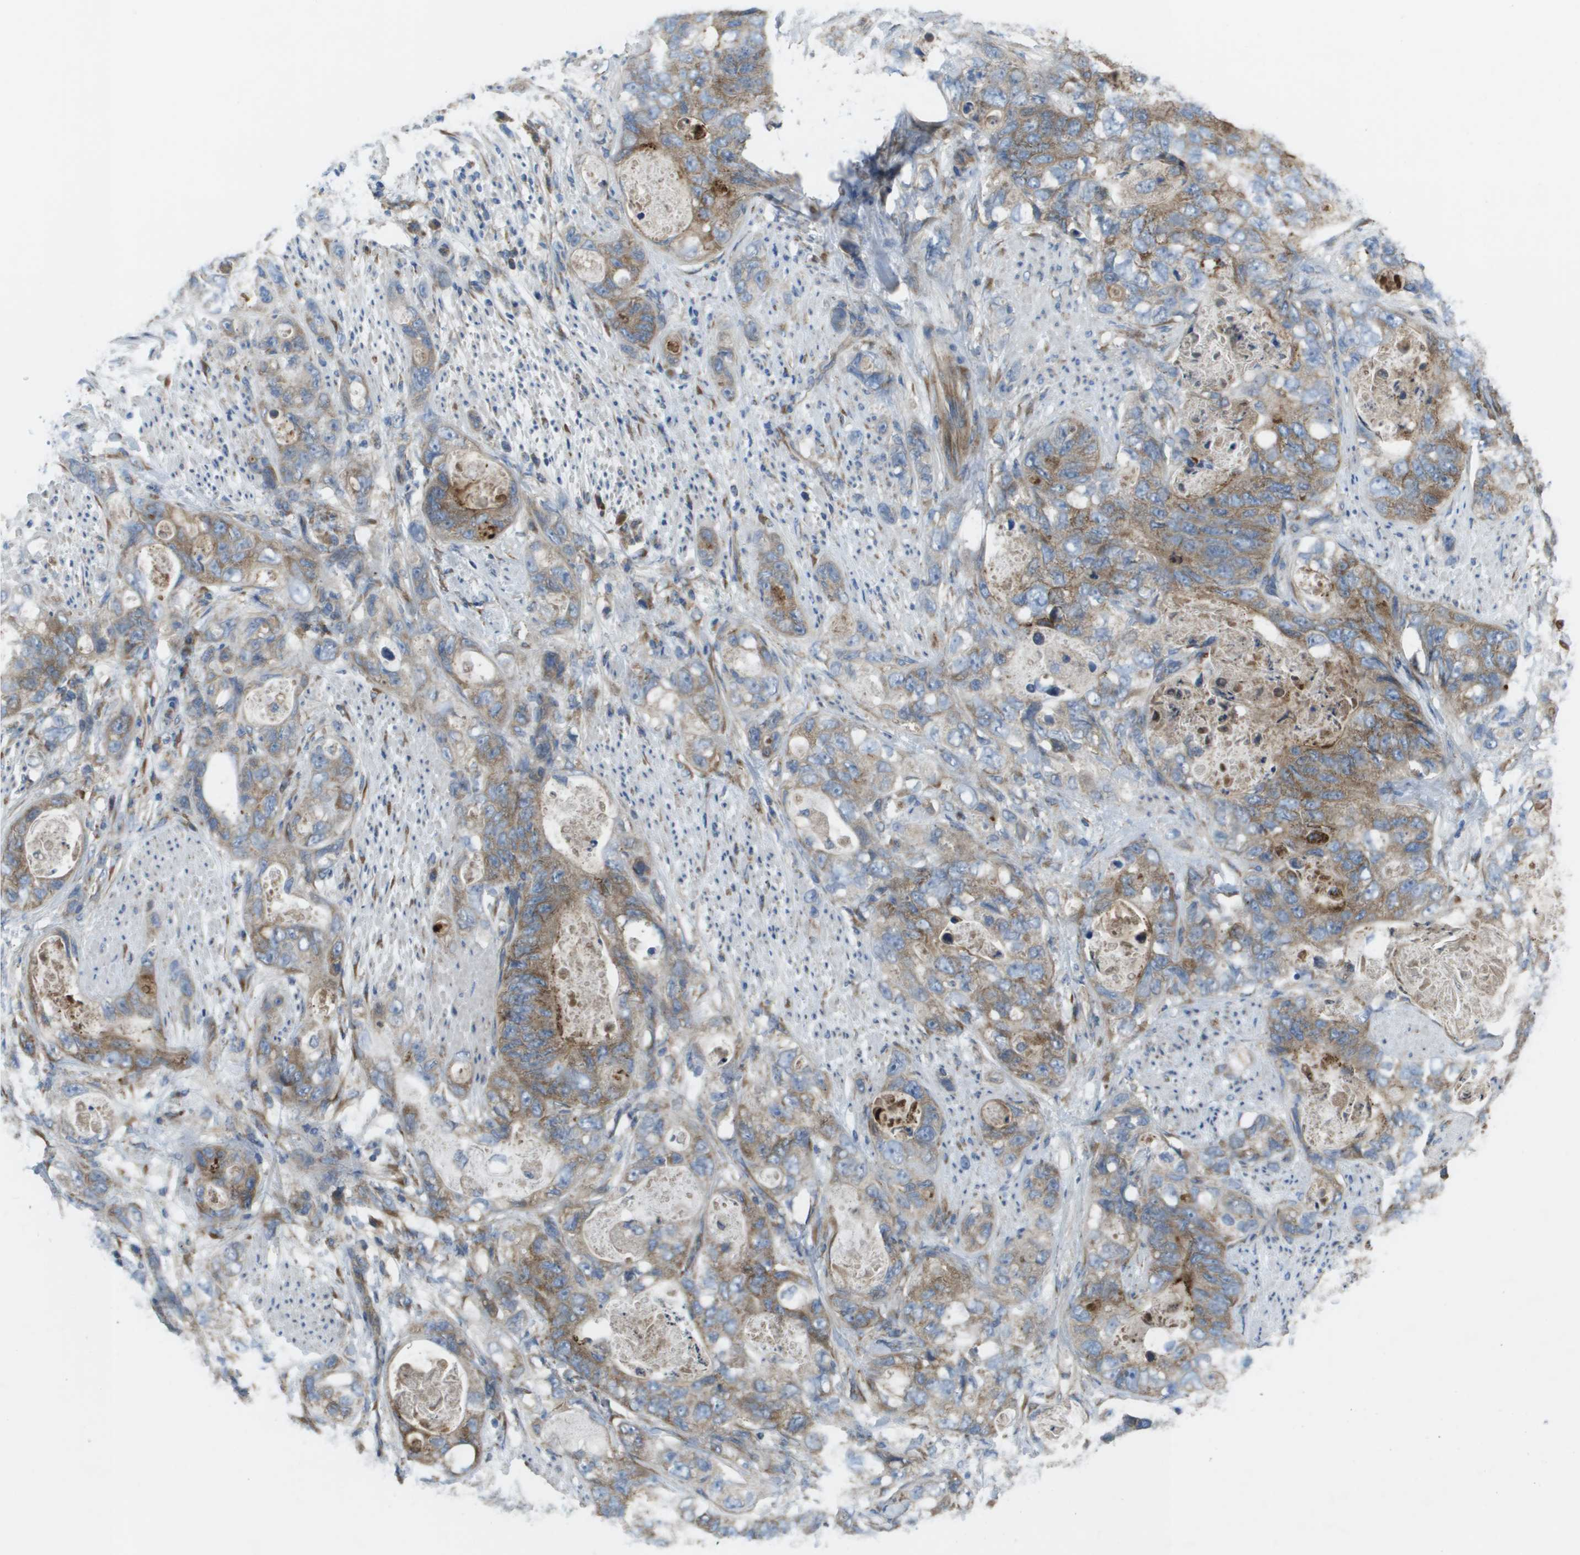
{"staining": {"intensity": "moderate", "quantity": ">75%", "location": "cytoplasmic/membranous"}, "tissue": "stomach cancer", "cell_type": "Tumor cells", "image_type": "cancer", "snomed": [{"axis": "morphology", "description": "Adenocarcinoma, NOS"}, {"axis": "topography", "description": "Stomach"}], "caption": "There is medium levels of moderate cytoplasmic/membranous staining in tumor cells of adenocarcinoma (stomach), as demonstrated by immunohistochemical staining (brown color).", "gene": "CLCN2", "patient": {"sex": "female", "age": 89}}